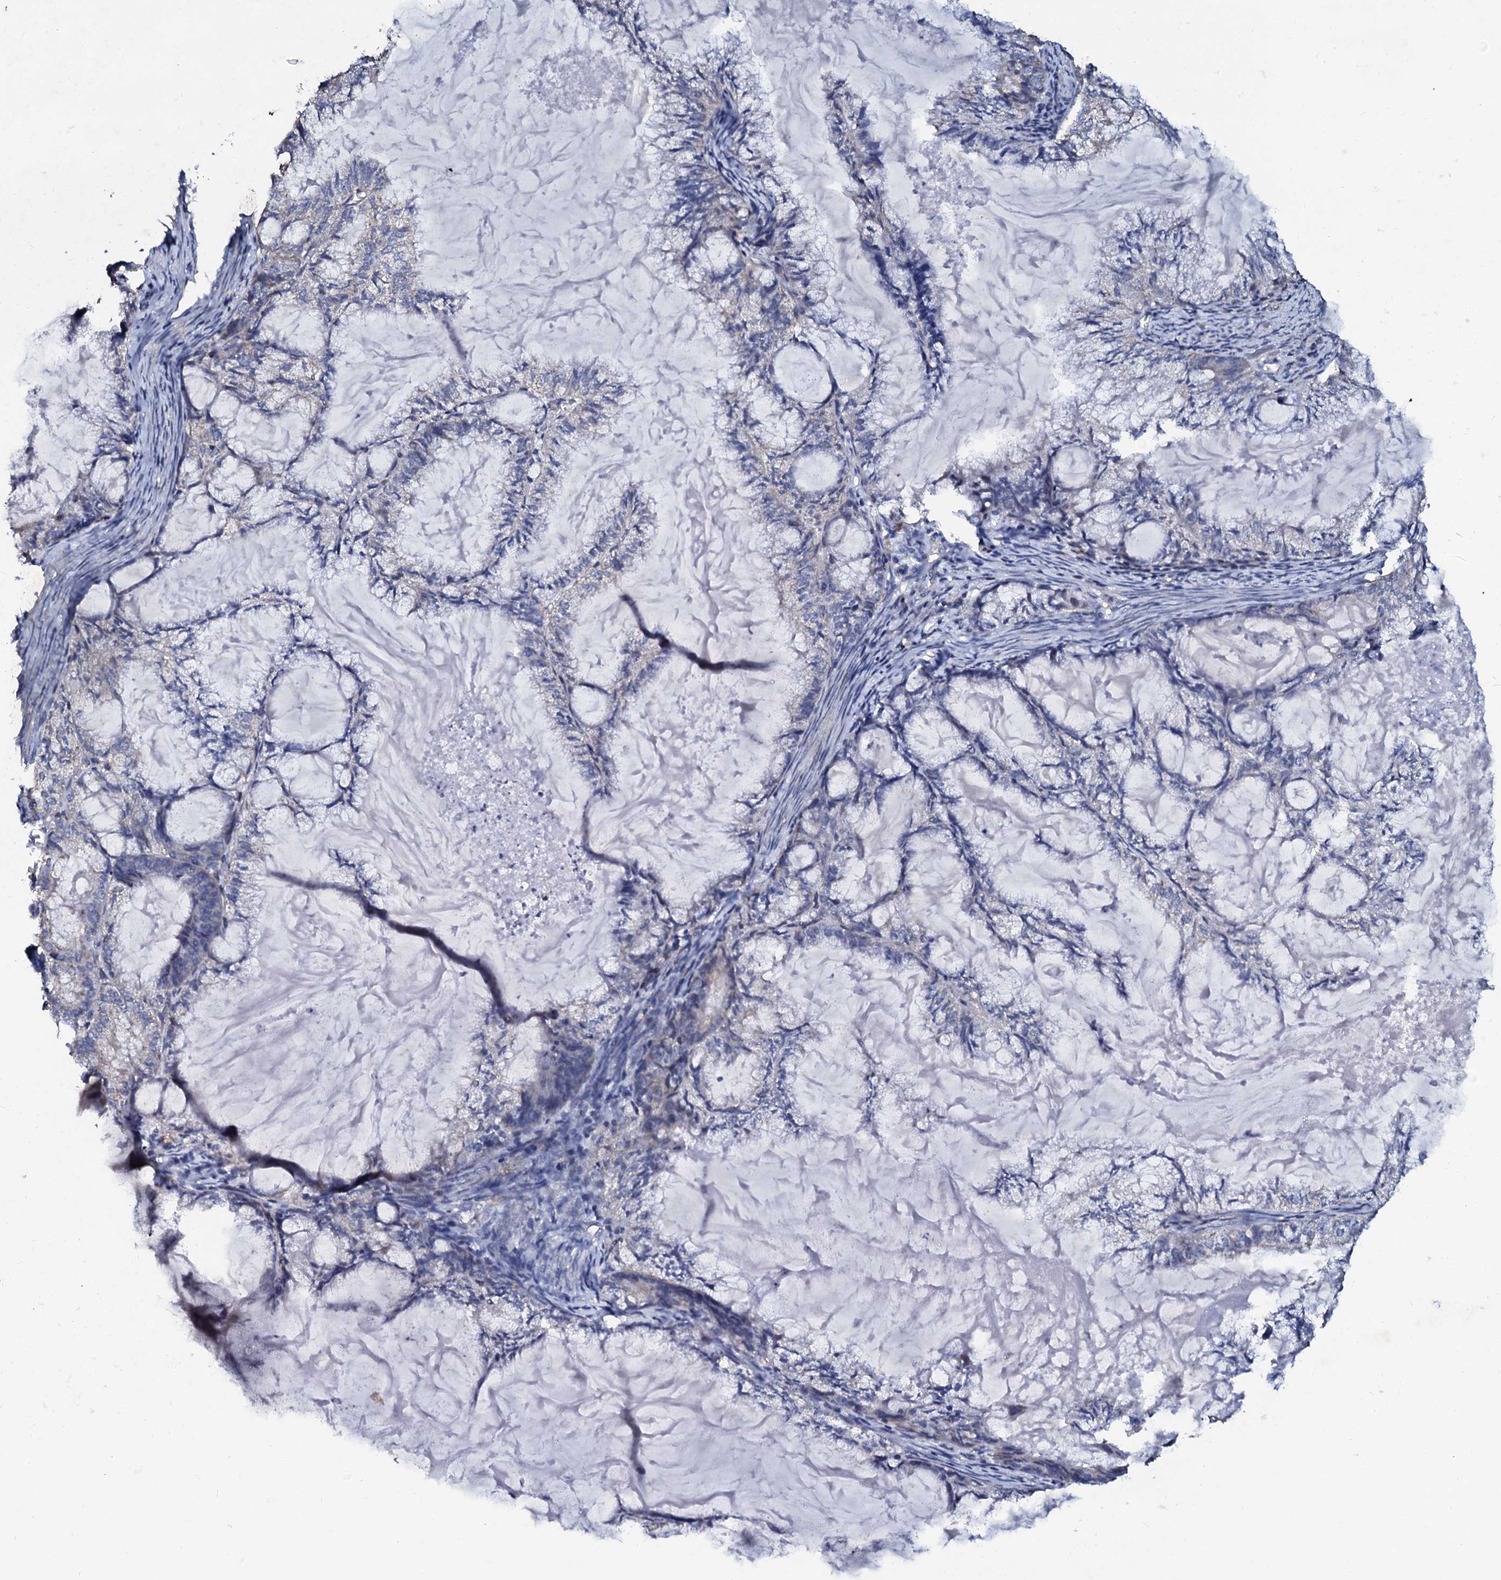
{"staining": {"intensity": "negative", "quantity": "none", "location": "none"}, "tissue": "endometrial cancer", "cell_type": "Tumor cells", "image_type": "cancer", "snomed": [{"axis": "morphology", "description": "Adenocarcinoma, NOS"}, {"axis": "topography", "description": "Endometrium"}], "caption": "Immunohistochemistry of adenocarcinoma (endometrial) displays no staining in tumor cells. The staining was performed using DAB to visualize the protein expression in brown, while the nuclei were stained in blue with hematoxylin (Magnification: 20x).", "gene": "SLC37A4", "patient": {"sex": "female", "age": 86}}